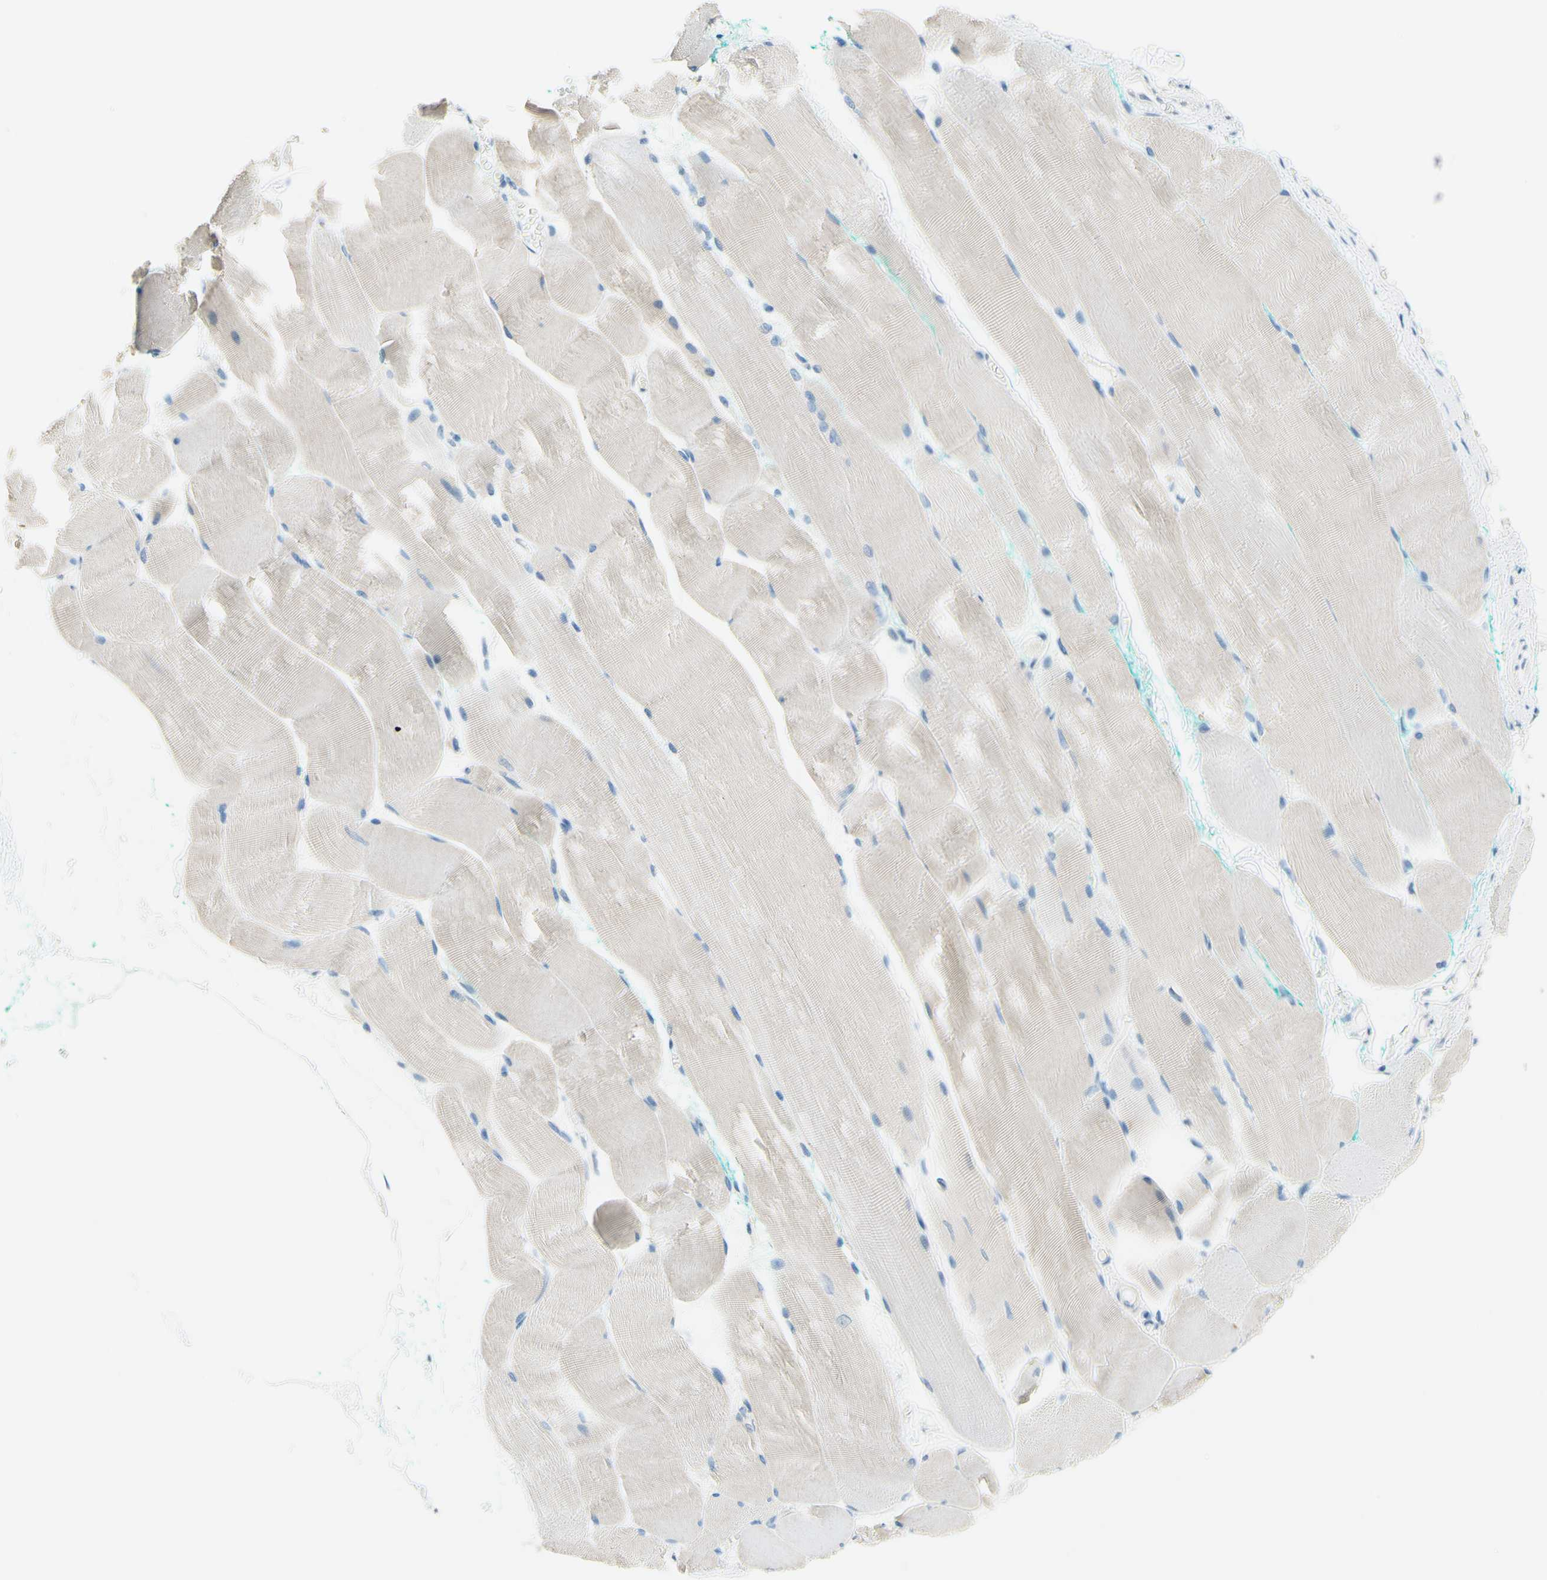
{"staining": {"intensity": "negative", "quantity": "none", "location": "none"}, "tissue": "skeletal muscle", "cell_type": "Myocytes", "image_type": "normal", "snomed": [{"axis": "morphology", "description": "Normal tissue, NOS"}, {"axis": "morphology", "description": "Squamous cell carcinoma, NOS"}, {"axis": "topography", "description": "Skeletal muscle"}], "caption": "A histopathology image of human skeletal muscle is negative for staining in myocytes. The staining was performed using DAB (3,3'-diaminobenzidine) to visualize the protein expression in brown, while the nuclei were stained in blue with hematoxylin (Magnification: 20x).", "gene": "PASD1", "patient": {"sex": "male", "age": 51}}